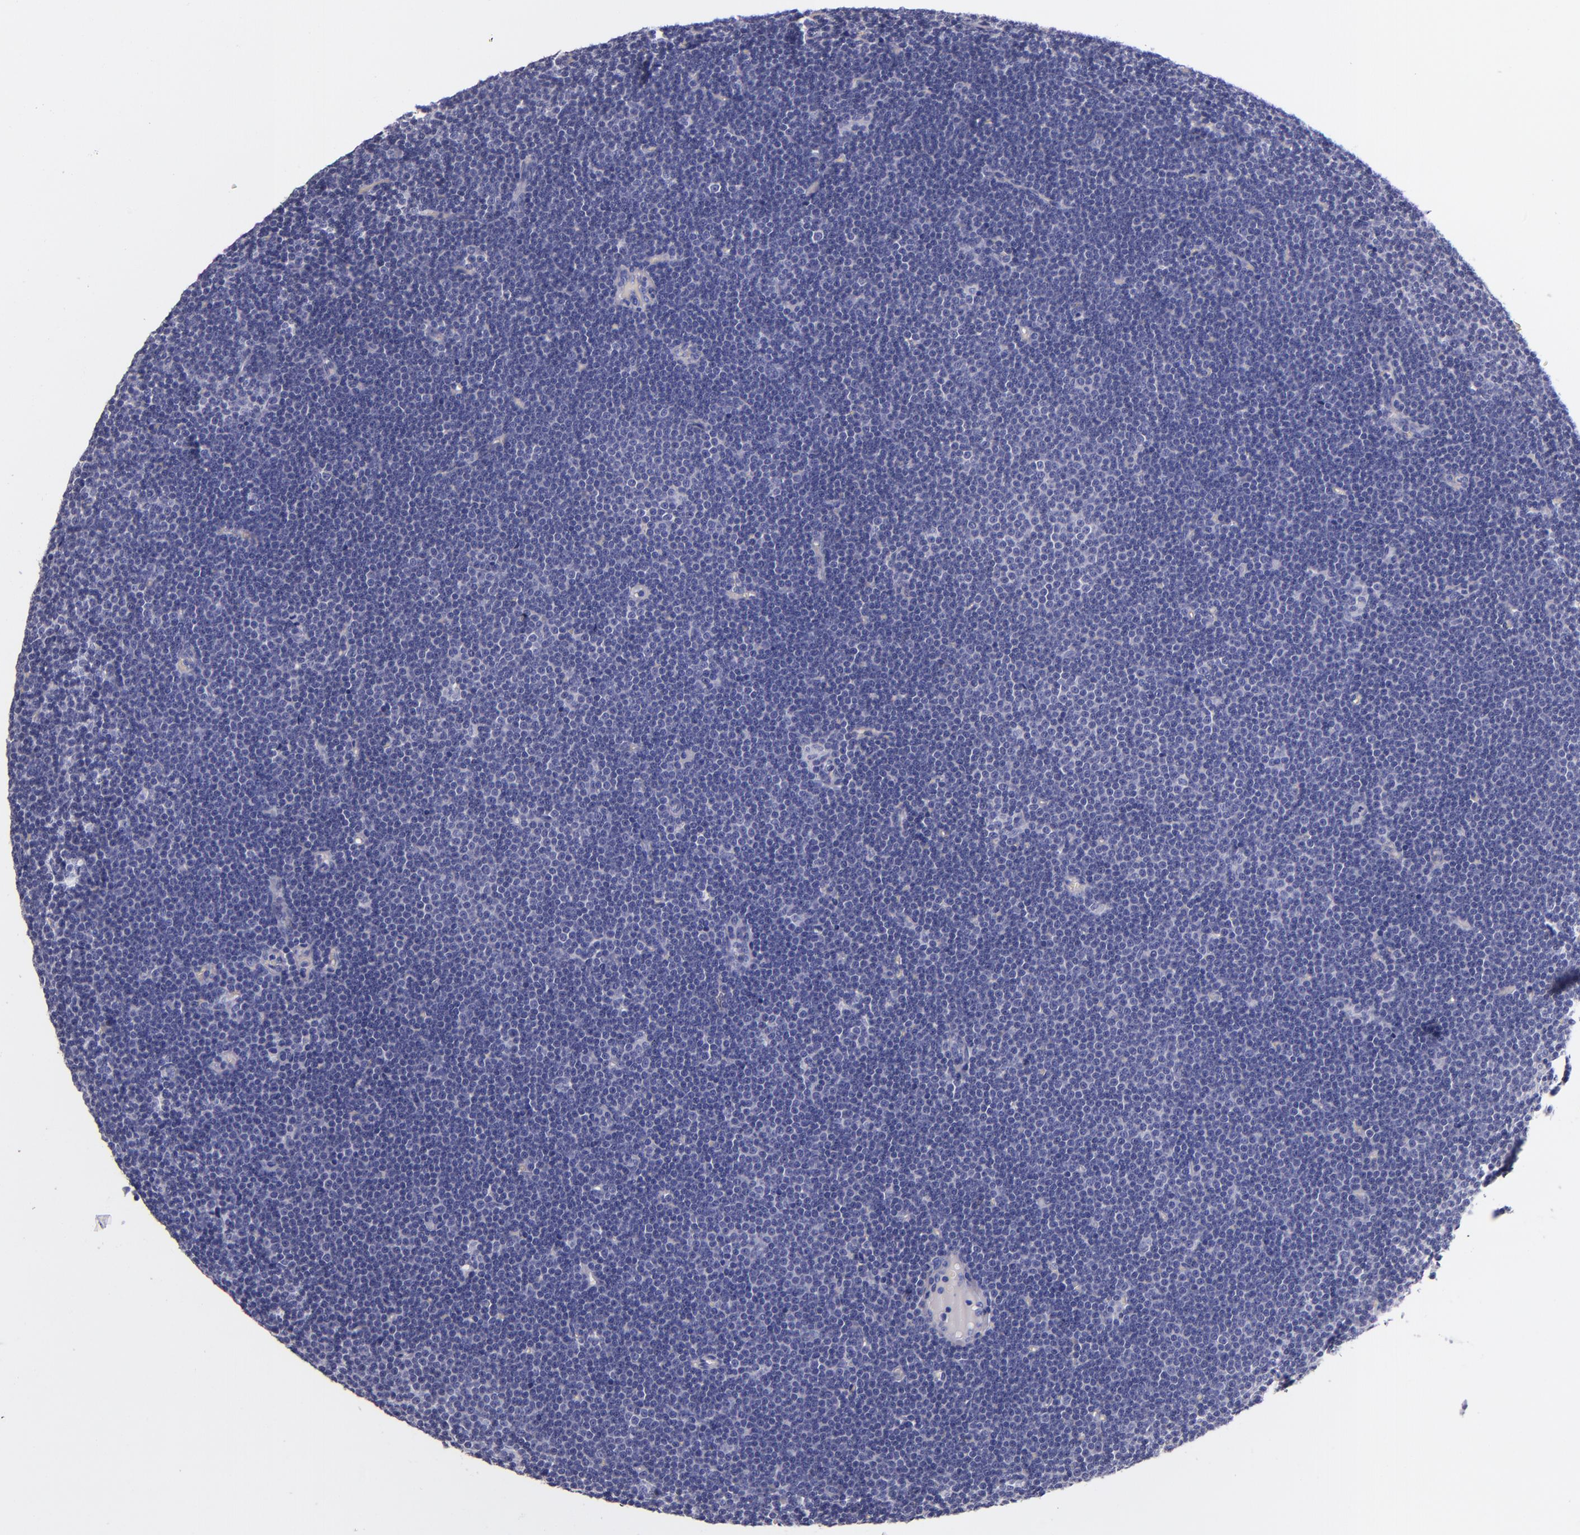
{"staining": {"intensity": "negative", "quantity": "none", "location": "none"}, "tissue": "lymphoma", "cell_type": "Tumor cells", "image_type": "cancer", "snomed": [{"axis": "morphology", "description": "Malignant lymphoma, non-Hodgkin's type, Low grade"}, {"axis": "topography", "description": "Lymph node"}], "caption": "Immunohistochemistry of lymphoma displays no expression in tumor cells.", "gene": "F13A1", "patient": {"sex": "female", "age": 73}}